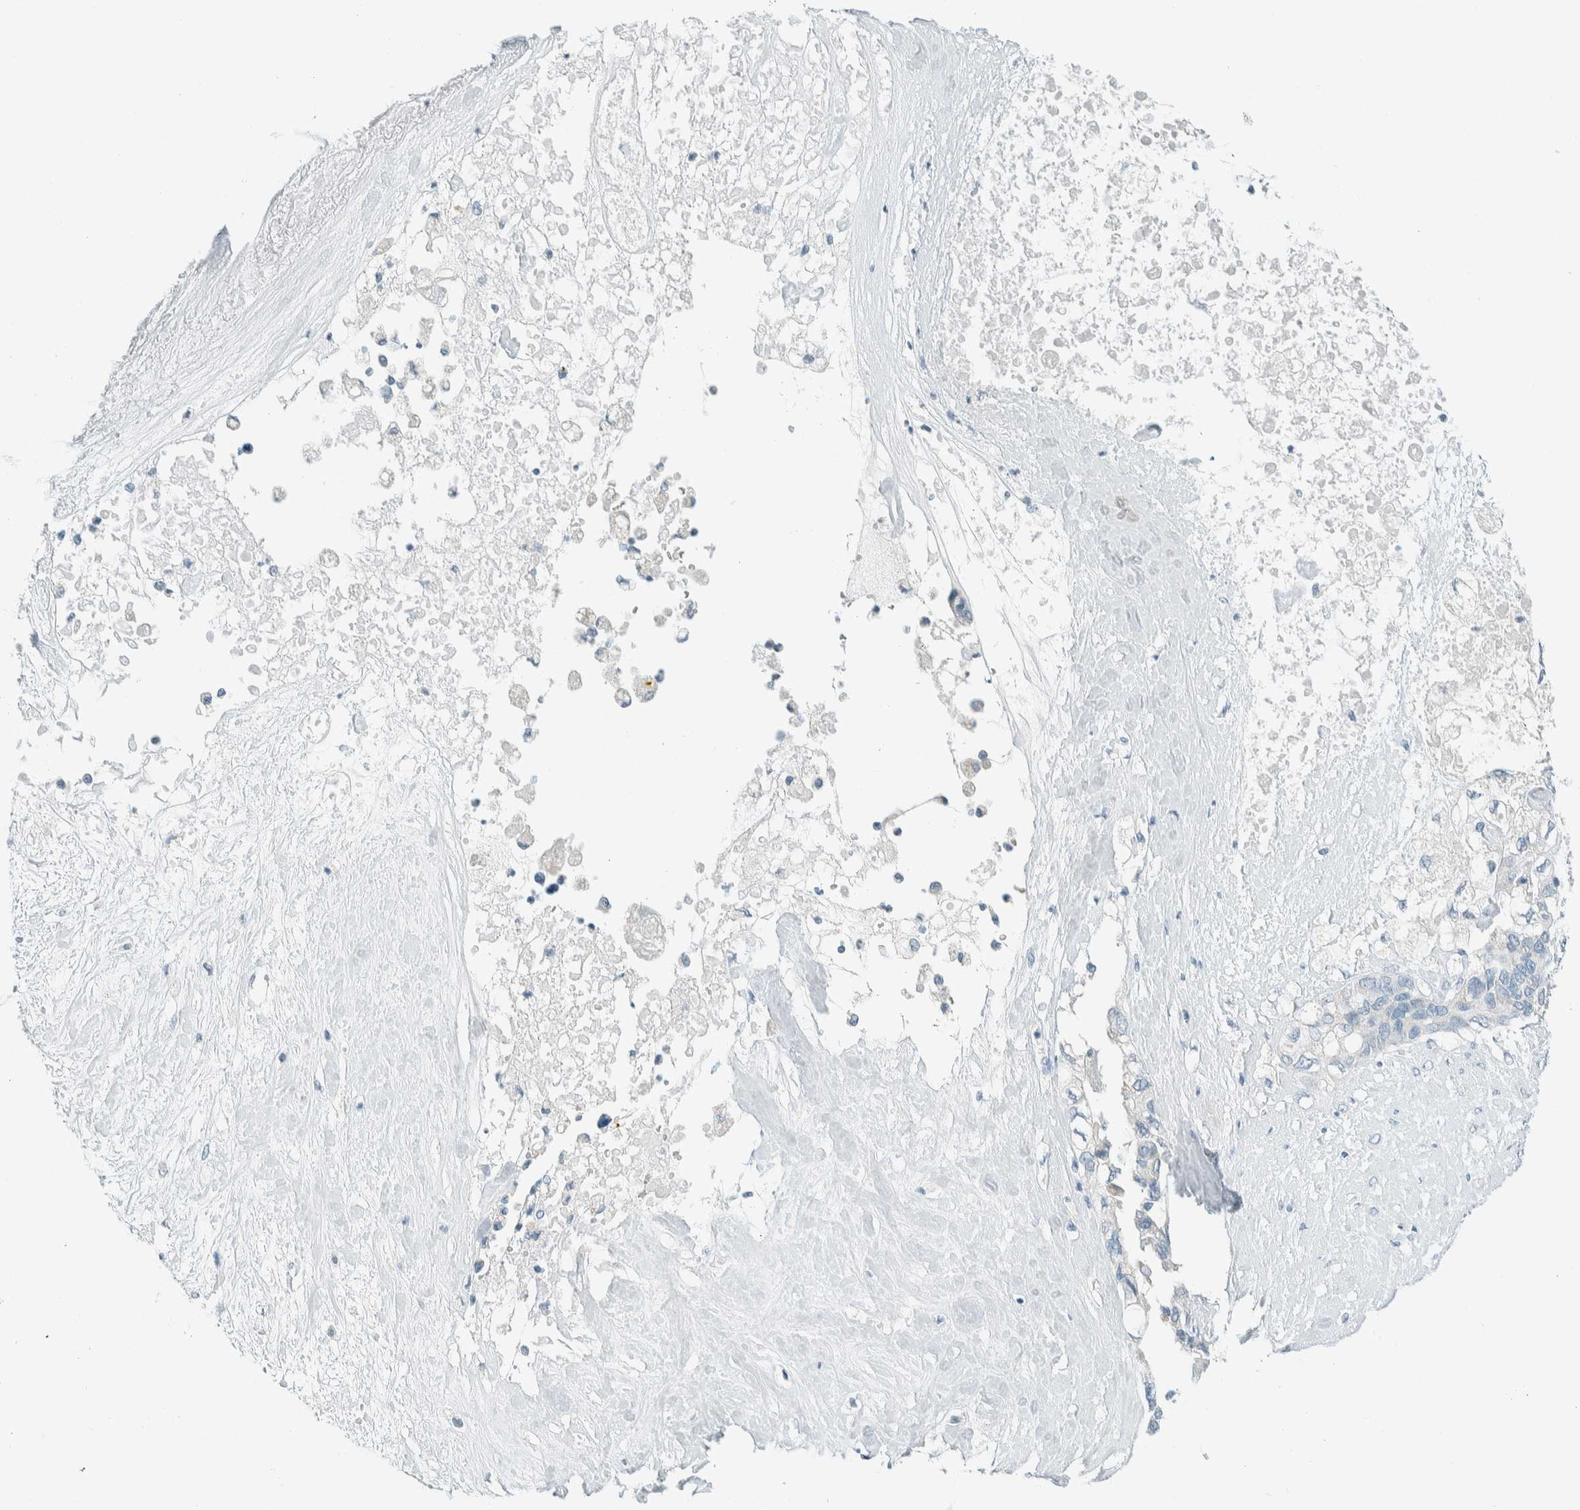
{"staining": {"intensity": "negative", "quantity": "none", "location": "none"}, "tissue": "pancreatic cancer", "cell_type": "Tumor cells", "image_type": "cancer", "snomed": [{"axis": "morphology", "description": "Adenocarcinoma, NOS"}, {"axis": "topography", "description": "Pancreas"}], "caption": "IHC image of pancreatic cancer (adenocarcinoma) stained for a protein (brown), which demonstrates no positivity in tumor cells. (Immunohistochemistry, brightfield microscopy, high magnification).", "gene": "SLFN12", "patient": {"sex": "female", "age": 56}}